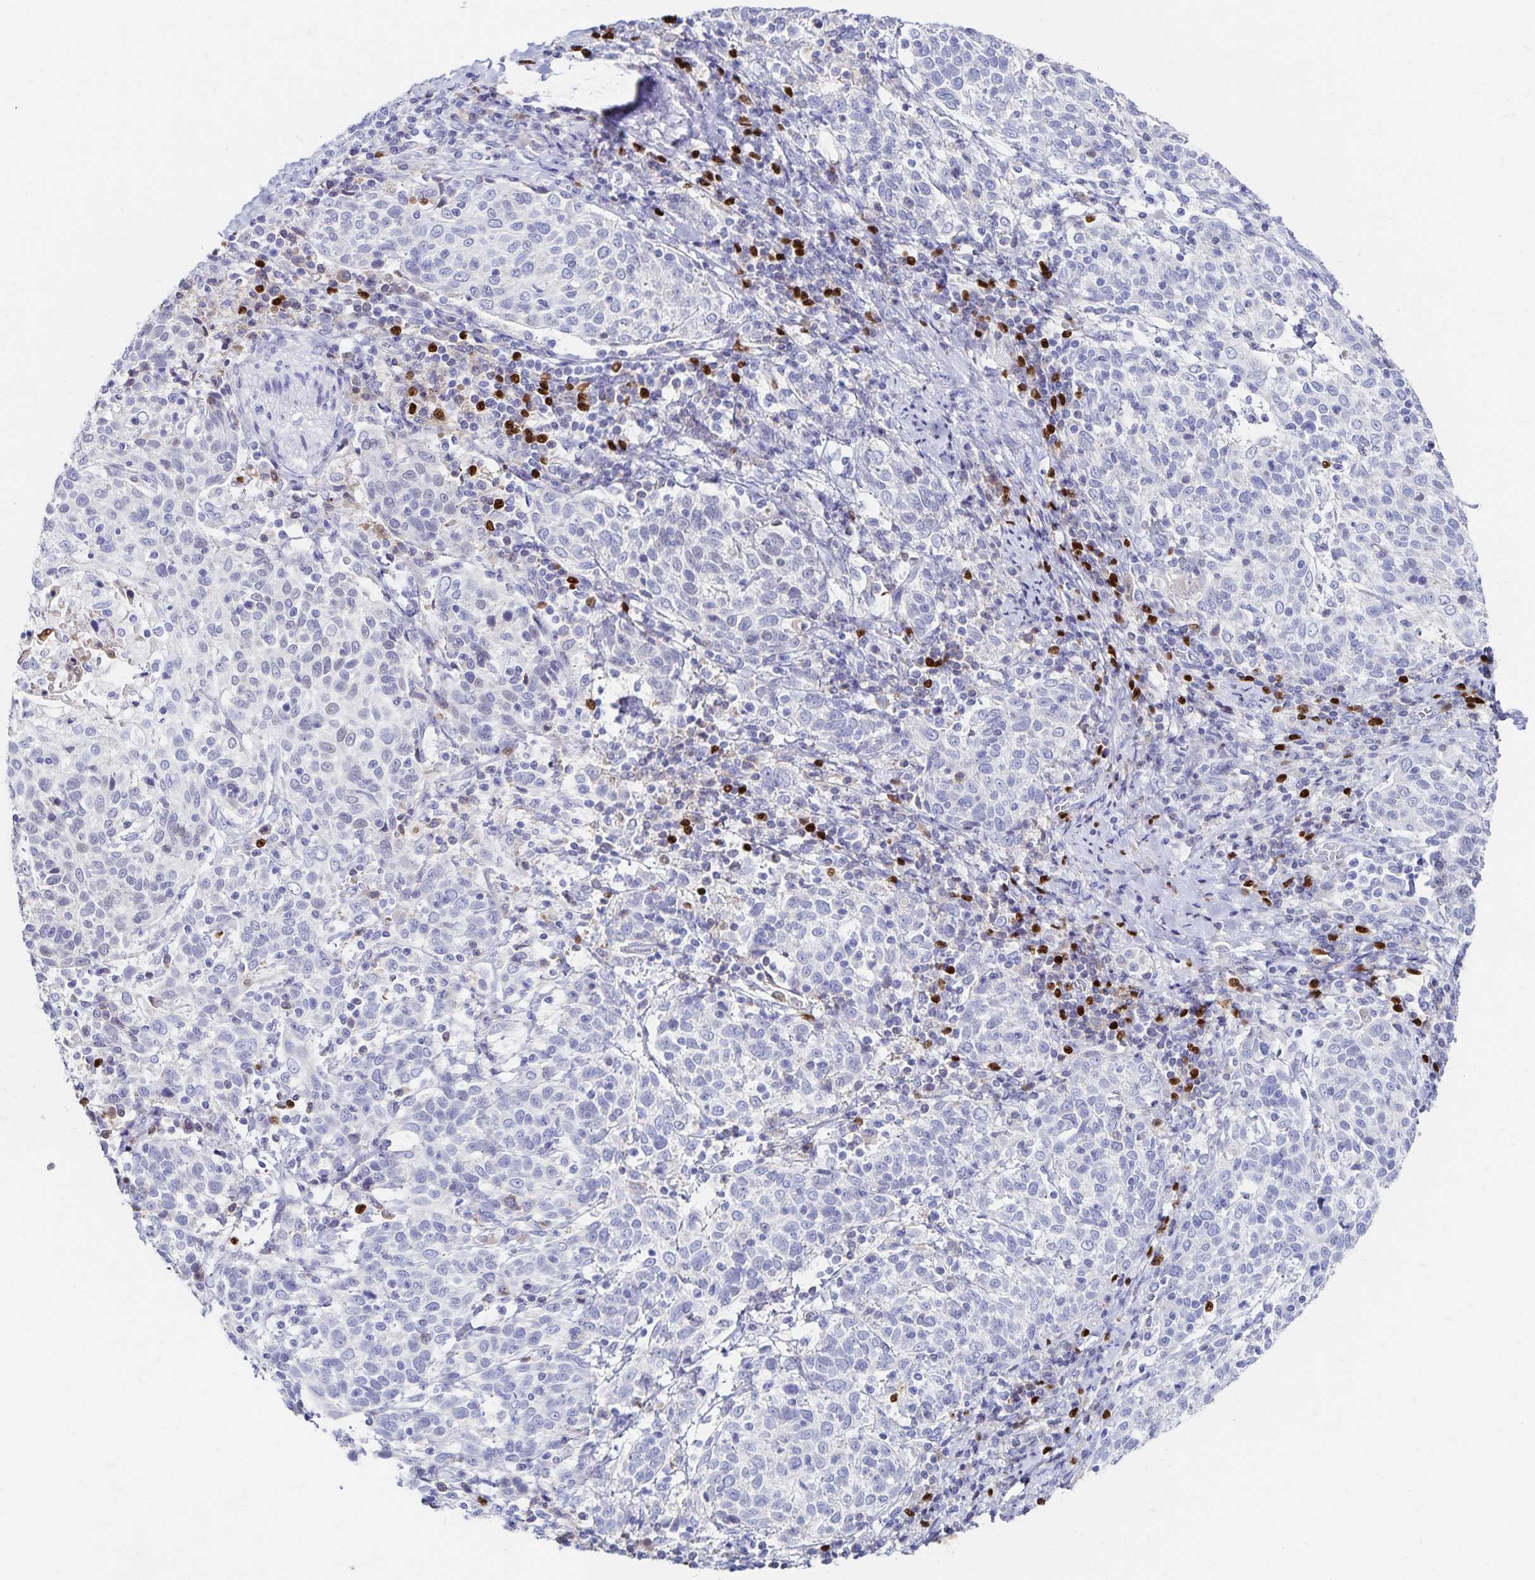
{"staining": {"intensity": "negative", "quantity": "none", "location": "none"}, "tissue": "cervical cancer", "cell_type": "Tumor cells", "image_type": "cancer", "snomed": [{"axis": "morphology", "description": "Squamous cell carcinoma, NOS"}, {"axis": "topography", "description": "Cervix"}], "caption": "A histopathology image of human cervical cancer is negative for staining in tumor cells. The staining is performed using DAB (3,3'-diaminobenzidine) brown chromogen with nuclei counter-stained in using hematoxylin.", "gene": "PAX5", "patient": {"sex": "female", "age": 61}}